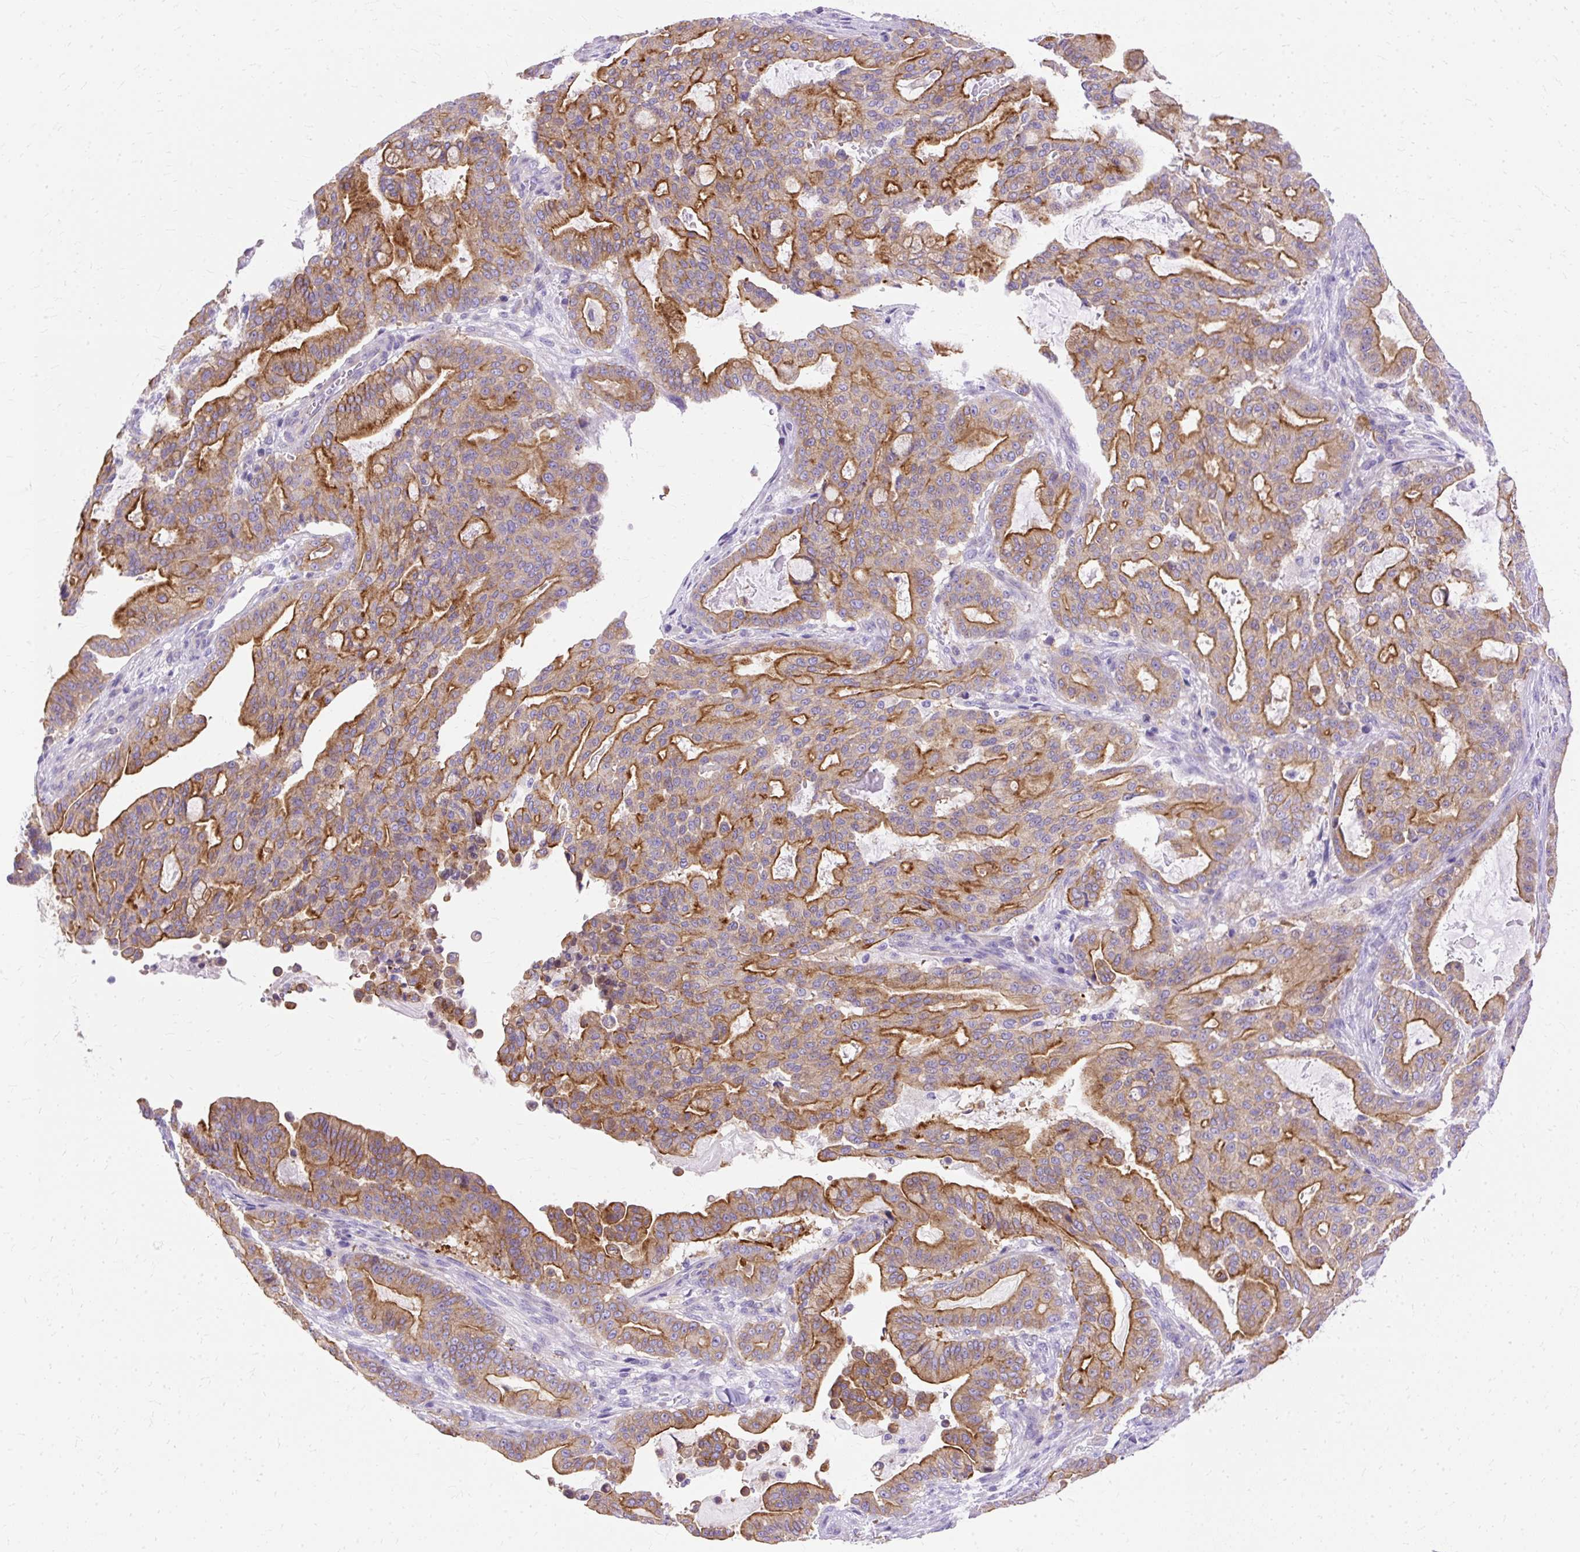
{"staining": {"intensity": "moderate", "quantity": ">75%", "location": "cytoplasmic/membranous"}, "tissue": "pancreatic cancer", "cell_type": "Tumor cells", "image_type": "cancer", "snomed": [{"axis": "morphology", "description": "Adenocarcinoma, NOS"}, {"axis": "topography", "description": "Pancreas"}], "caption": "Protein staining displays moderate cytoplasmic/membranous staining in about >75% of tumor cells in pancreatic cancer. (Stains: DAB in brown, nuclei in blue, Microscopy: brightfield microscopy at high magnification).", "gene": "MYO6", "patient": {"sex": "male", "age": 63}}